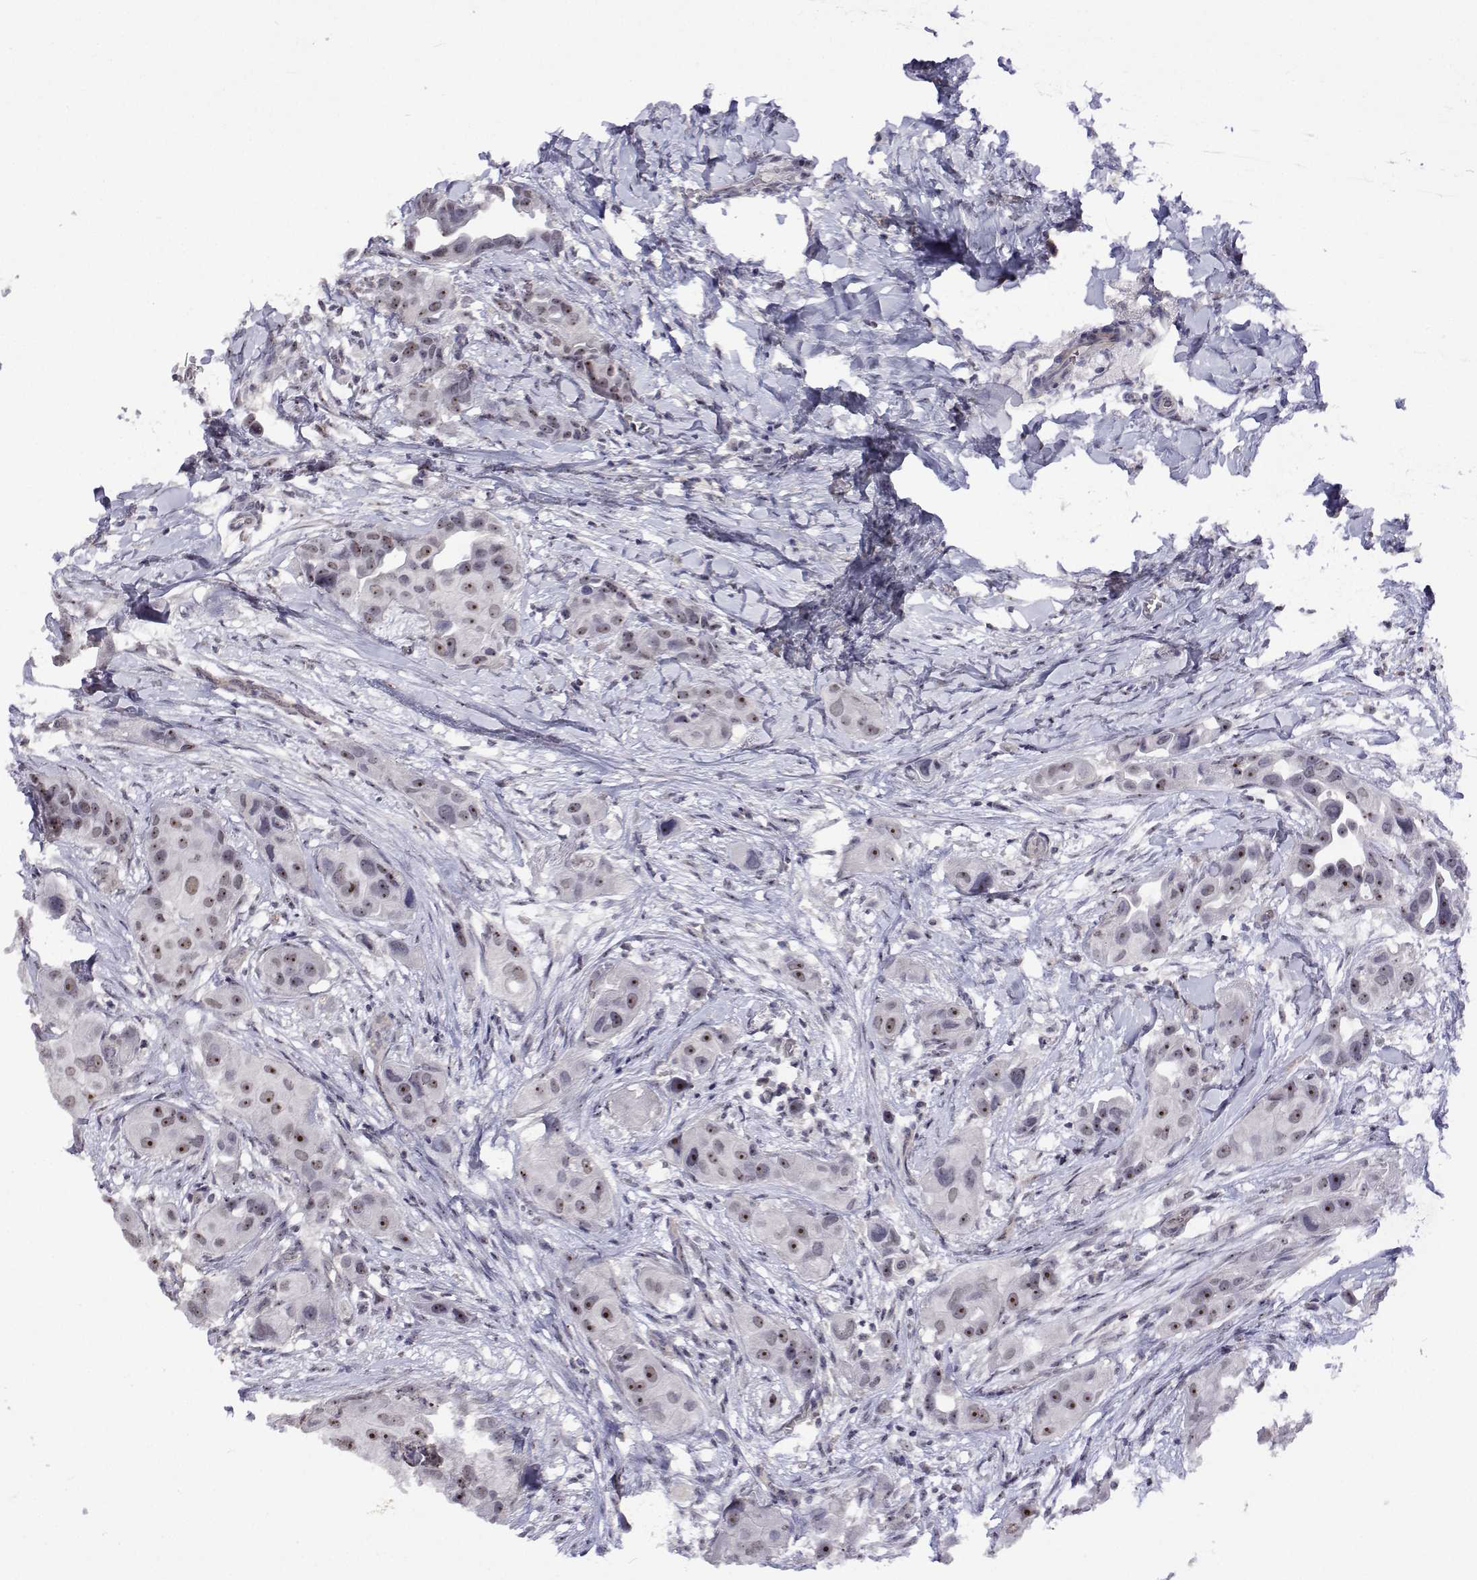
{"staining": {"intensity": "weak", "quantity": ">75%", "location": "nuclear"}, "tissue": "breast cancer", "cell_type": "Tumor cells", "image_type": "cancer", "snomed": [{"axis": "morphology", "description": "Duct carcinoma"}, {"axis": "topography", "description": "Breast"}], "caption": "The immunohistochemical stain labels weak nuclear staining in tumor cells of breast cancer (invasive ductal carcinoma) tissue.", "gene": "NHP2", "patient": {"sex": "female", "age": 38}}